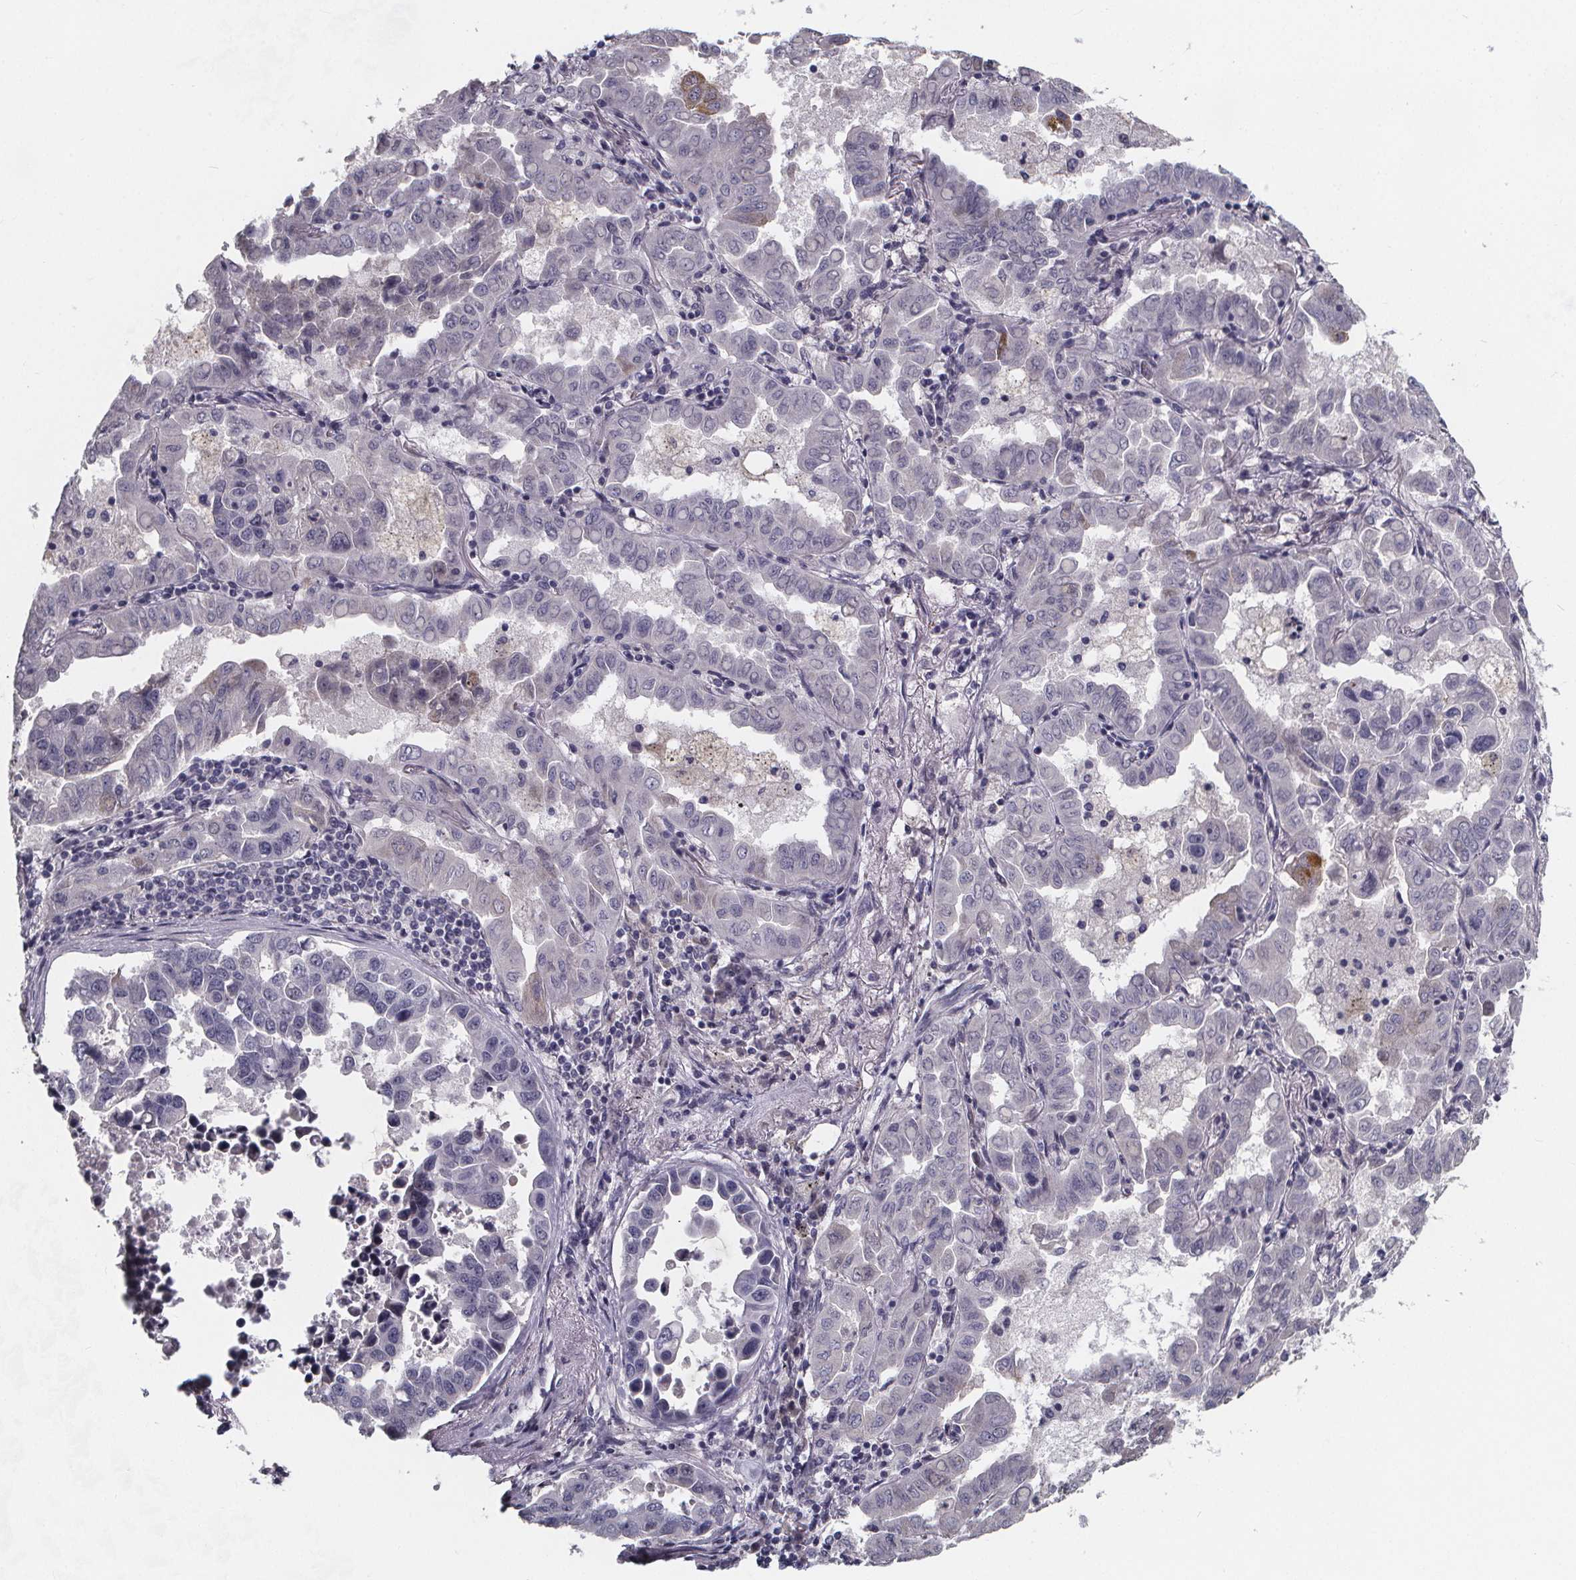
{"staining": {"intensity": "negative", "quantity": "none", "location": "none"}, "tissue": "lung cancer", "cell_type": "Tumor cells", "image_type": "cancer", "snomed": [{"axis": "morphology", "description": "Adenocarcinoma, NOS"}, {"axis": "topography", "description": "Lung"}], "caption": "There is no significant expression in tumor cells of adenocarcinoma (lung).", "gene": "AGT", "patient": {"sex": "male", "age": 64}}